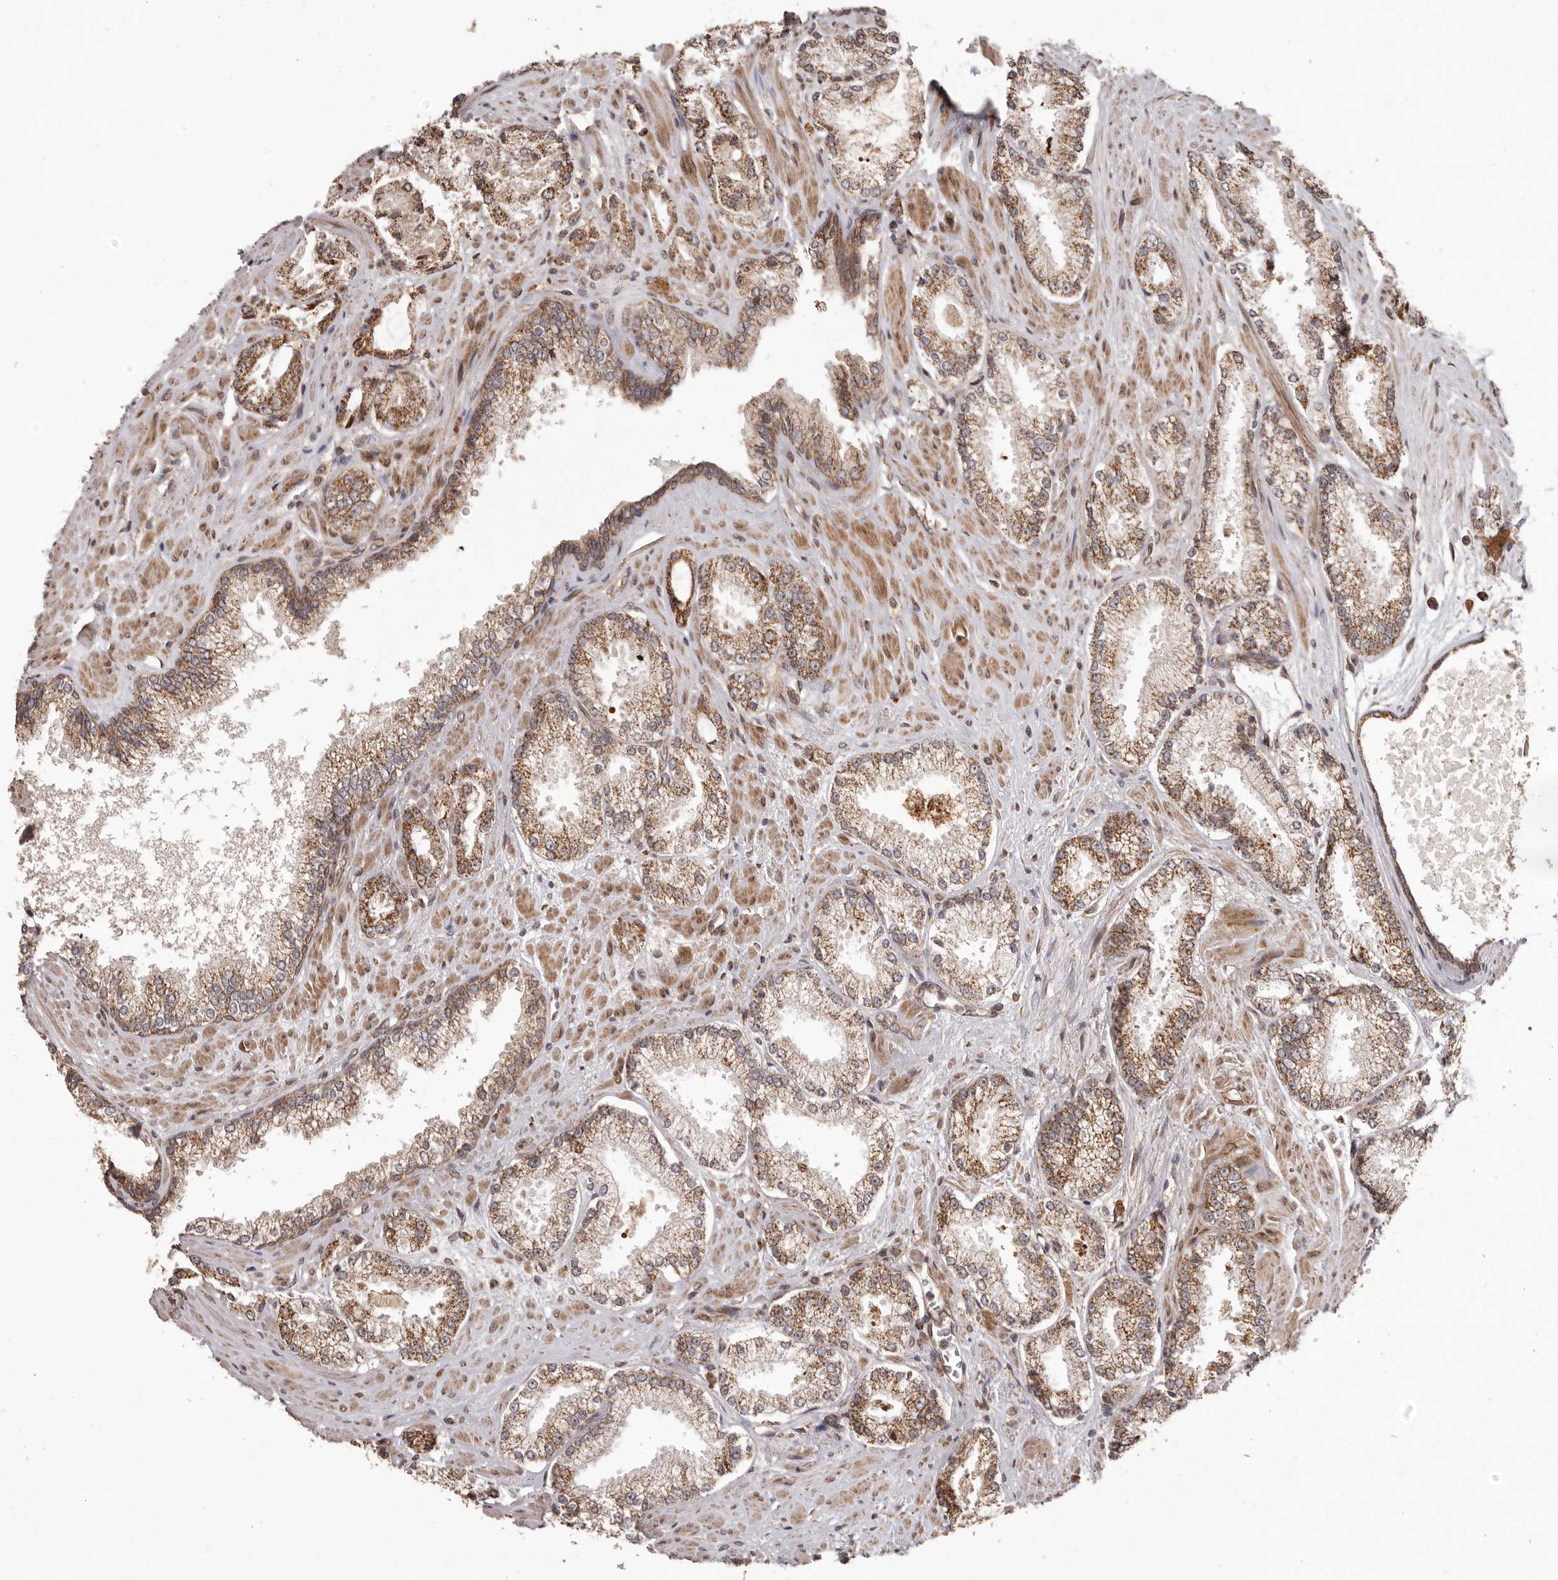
{"staining": {"intensity": "moderate", "quantity": ">75%", "location": "cytoplasmic/membranous"}, "tissue": "prostate cancer", "cell_type": "Tumor cells", "image_type": "cancer", "snomed": [{"axis": "morphology", "description": "Adenocarcinoma, High grade"}, {"axis": "topography", "description": "Prostate"}], "caption": "Prostate cancer (high-grade adenocarcinoma) stained with DAB (3,3'-diaminobenzidine) IHC reveals medium levels of moderate cytoplasmic/membranous staining in approximately >75% of tumor cells.", "gene": "CHRM2", "patient": {"sex": "male", "age": 73}}